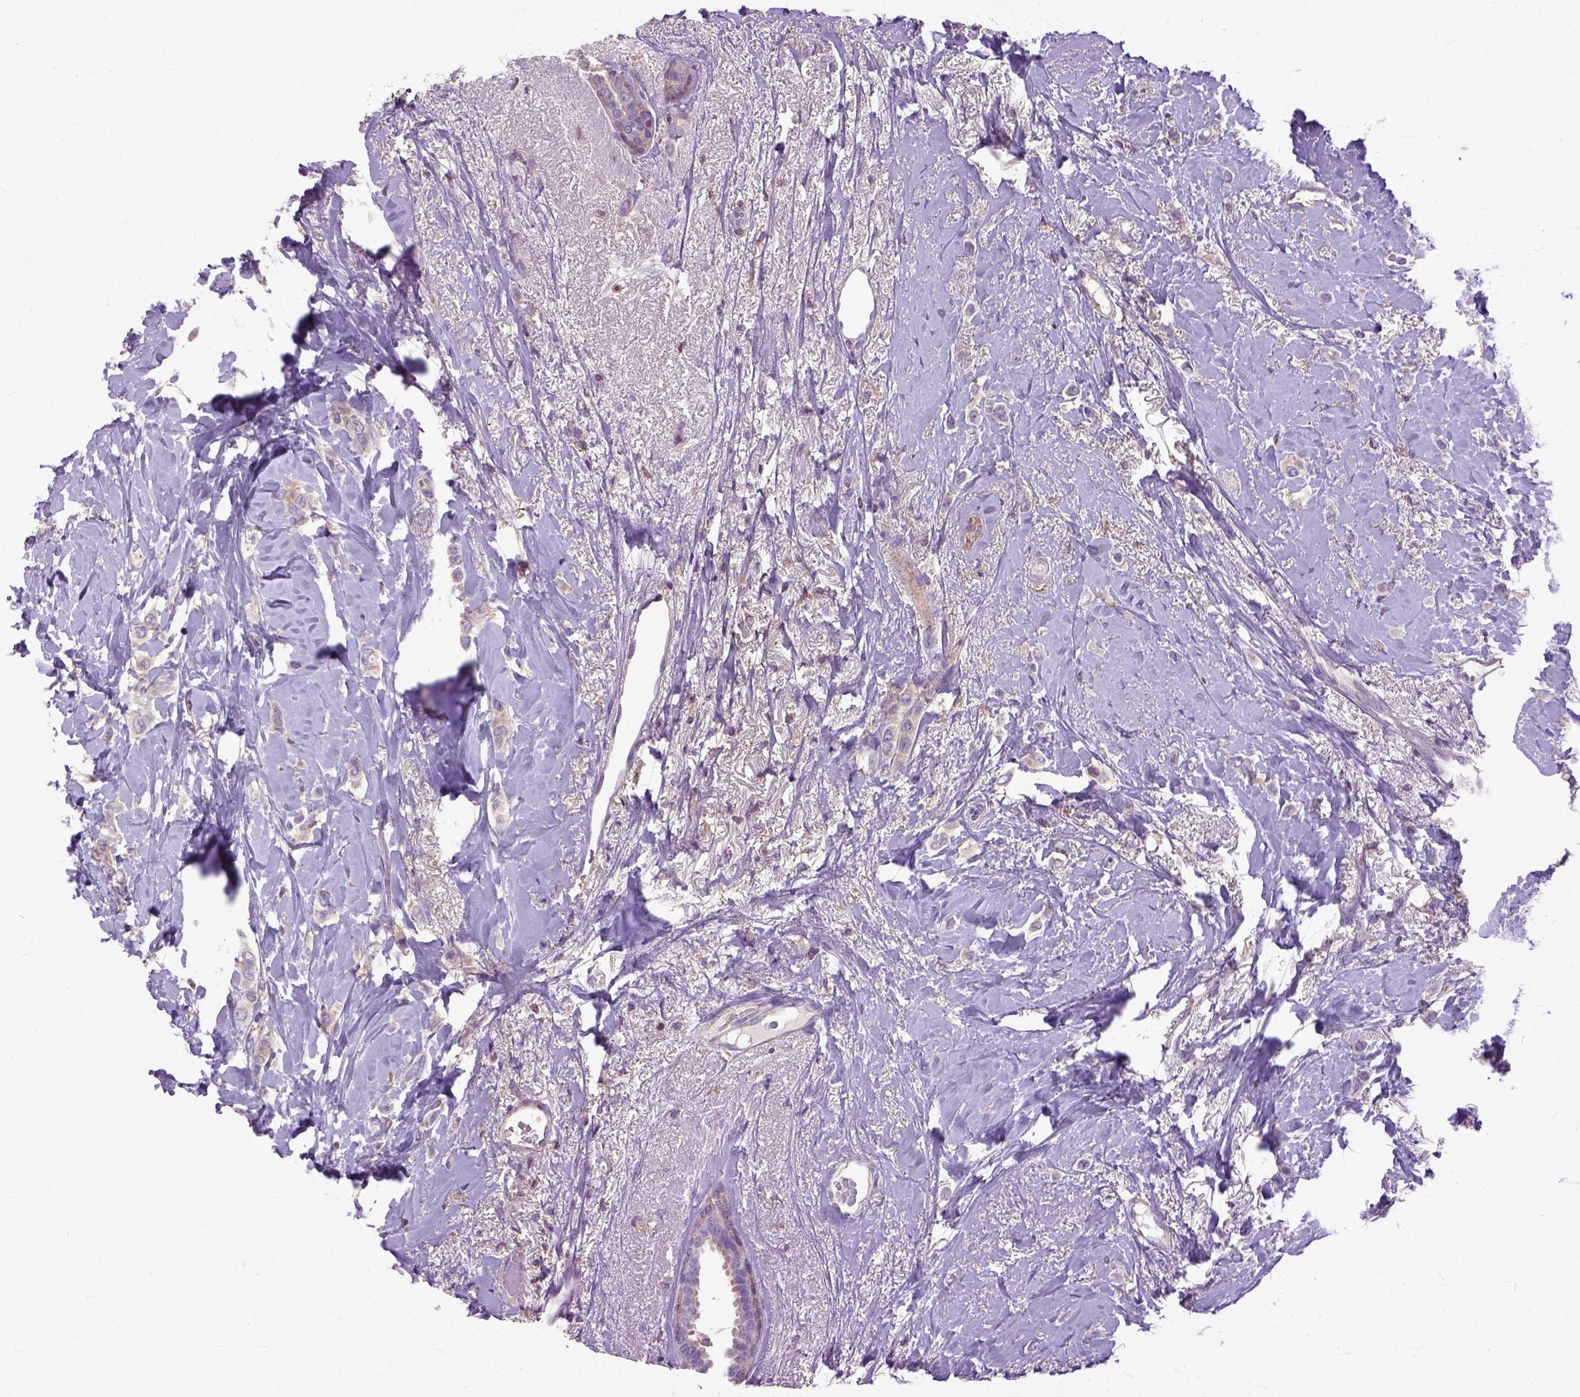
{"staining": {"intensity": "weak", "quantity": "<25%", "location": "cytoplasmic/membranous"}, "tissue": "breast cancer", "cell_type": "Tumor cells", "image_type": "cancer", "snomed": [{"axis": "morphology", "description": "Lobular carcinoma"}, {"axis": "topography", "description": "Breast"}], "caption": "Tumor cells are negative for protein expression in human lobular carcinoma (breast). Brightfield microscopy of IHC stained with DAB (brown) and hematoxylin (blue), captured at high magnification.", "gene": "NAMPT", "patient": {"sex": "female", "age": 66}}